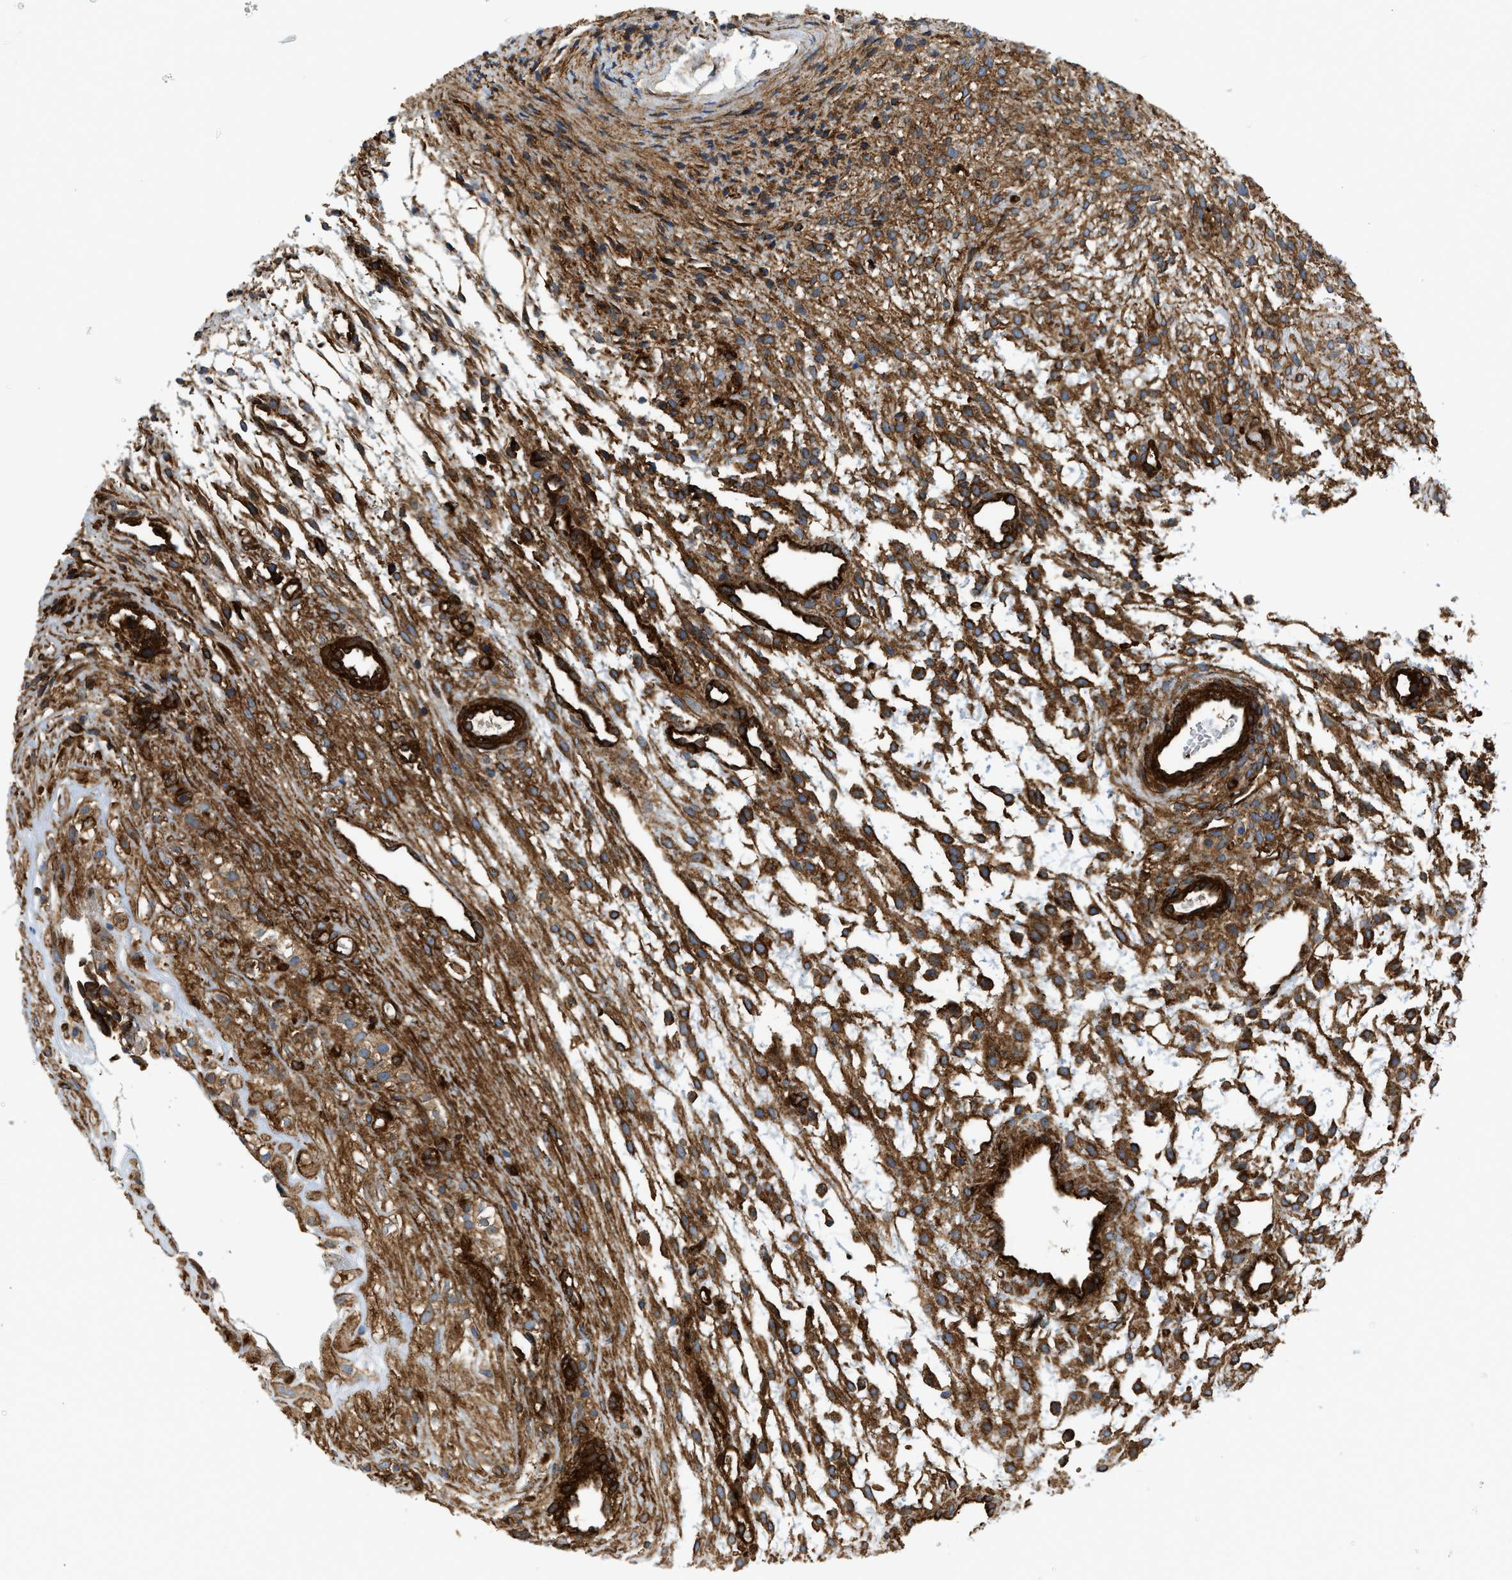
{"staining": {"intensity": "strong", "quantity": "25%-75%", "location": "cytoplasmic/membranous"}, "tissue": "ovary", "cell_type": "Follicle cells", "image_type": "normal", "snomed": [{"axis": "morphology", "description": "Normal tissue, NOS"}, {"axis": "morphology", "description": "Cyst, NOS"}, {"axis": "topography", "description": "Ovary"}], "caption": "DAB immunohistochemical staining of unremarkable ovary displays strong cytoplasmic/membranous protein staining in about 25%-75% of follicle cells.", "gene": "HIP1", "patient": {"sex": "female", "age": 18}}